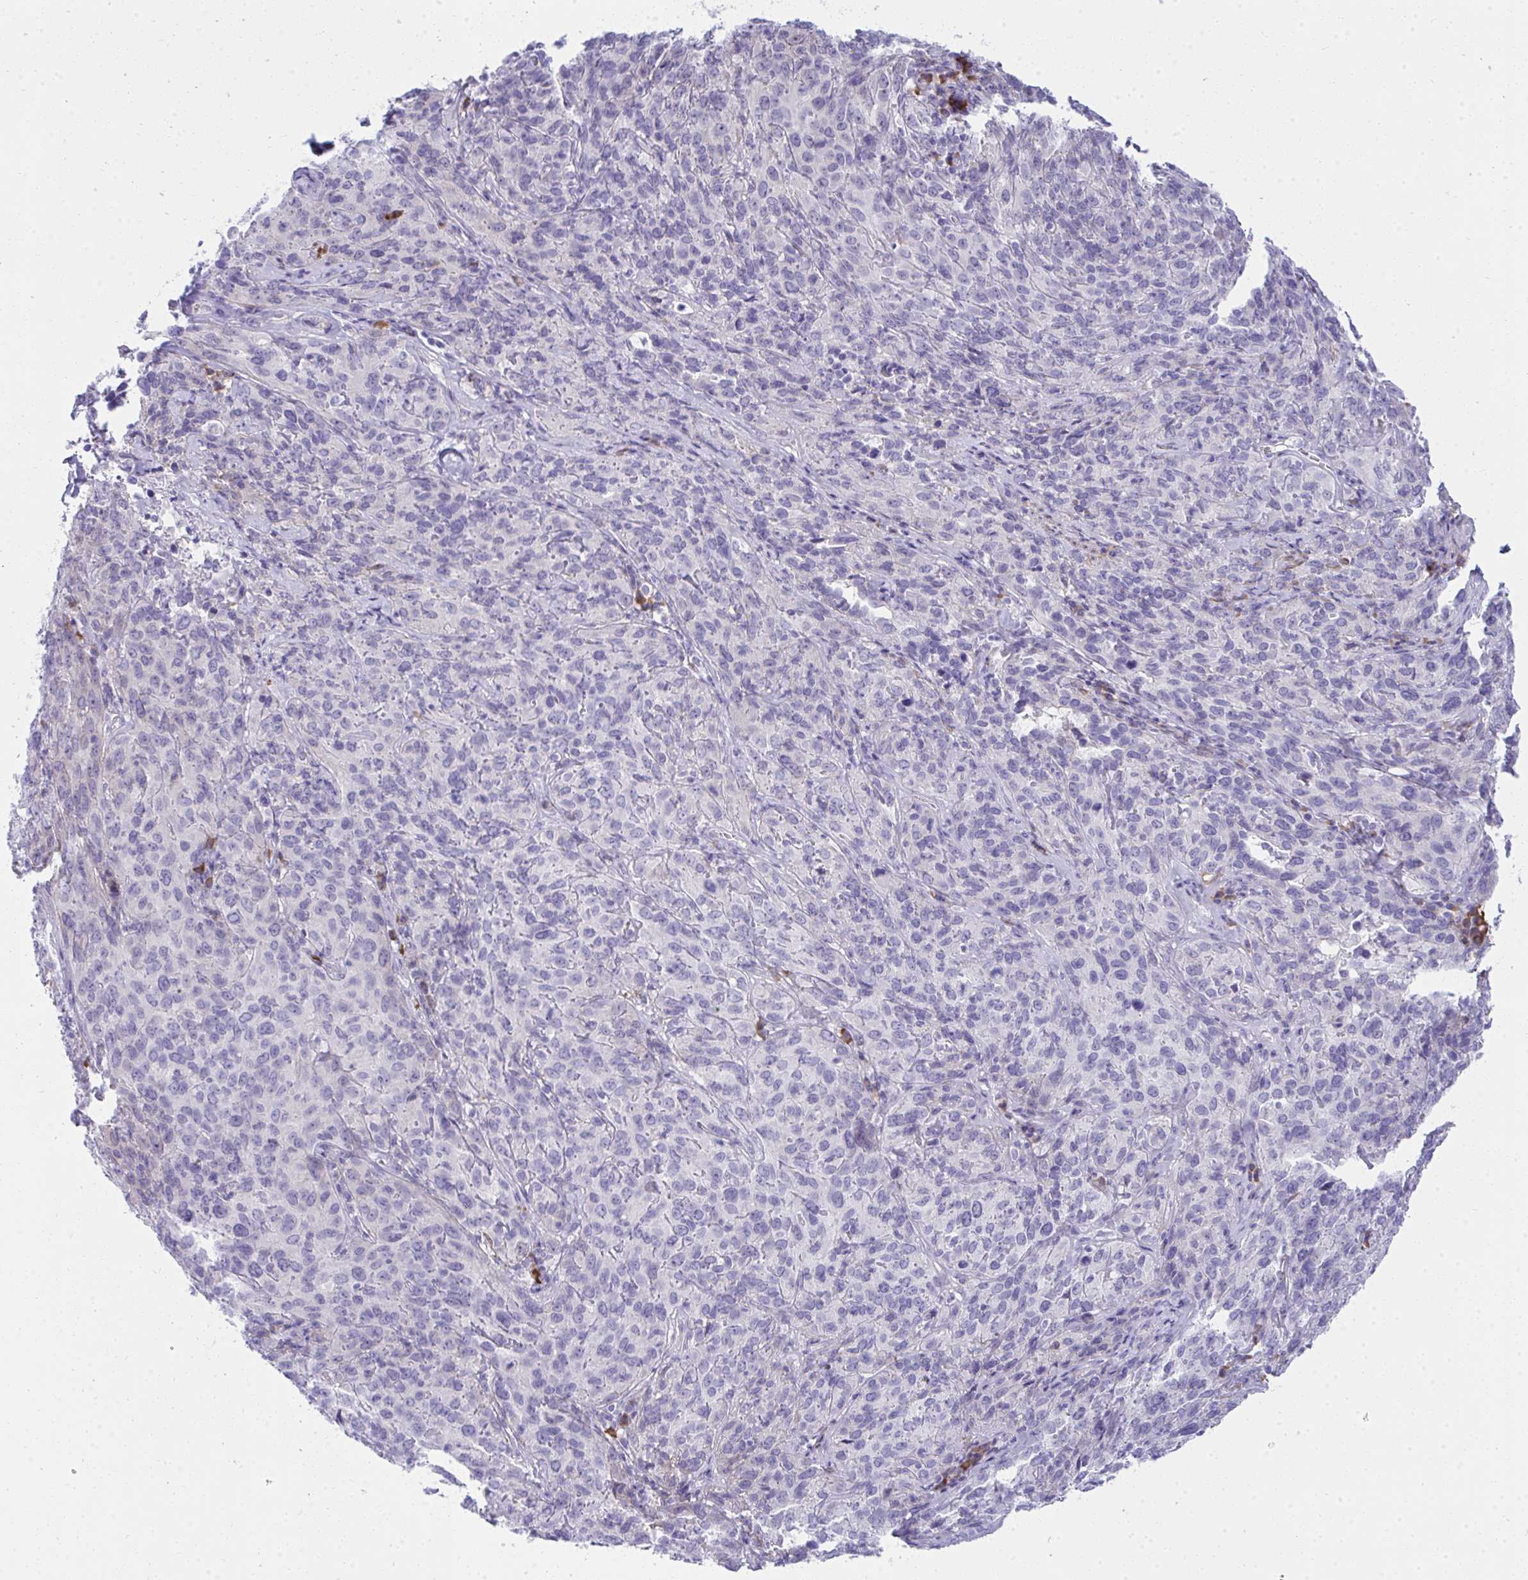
{"staining": {"intensity": "negative", "quantity": "none", "location": "none"}, "tissue": "cervical cancer", "cell_type": "Tumor cells", "image_type": "cancer", "snomed": [{"axis": "morphology", "description": "Squamous cell carcinoma, NOS"}, {"axis": "topography", "description": "Cervix"}], "caption": "A photomicrograph of cervical cancer (squamous cell carcinoma) stained for a protein shows no brown staining in tumor cells. Brightfield microscopy of immunohistochemistry (IHC) stained with DAB (brown) and hematoxylin (blue), captured at high magnification.", "gene": "PUS7L", "patient": {"sex": "female", "age": 51}}